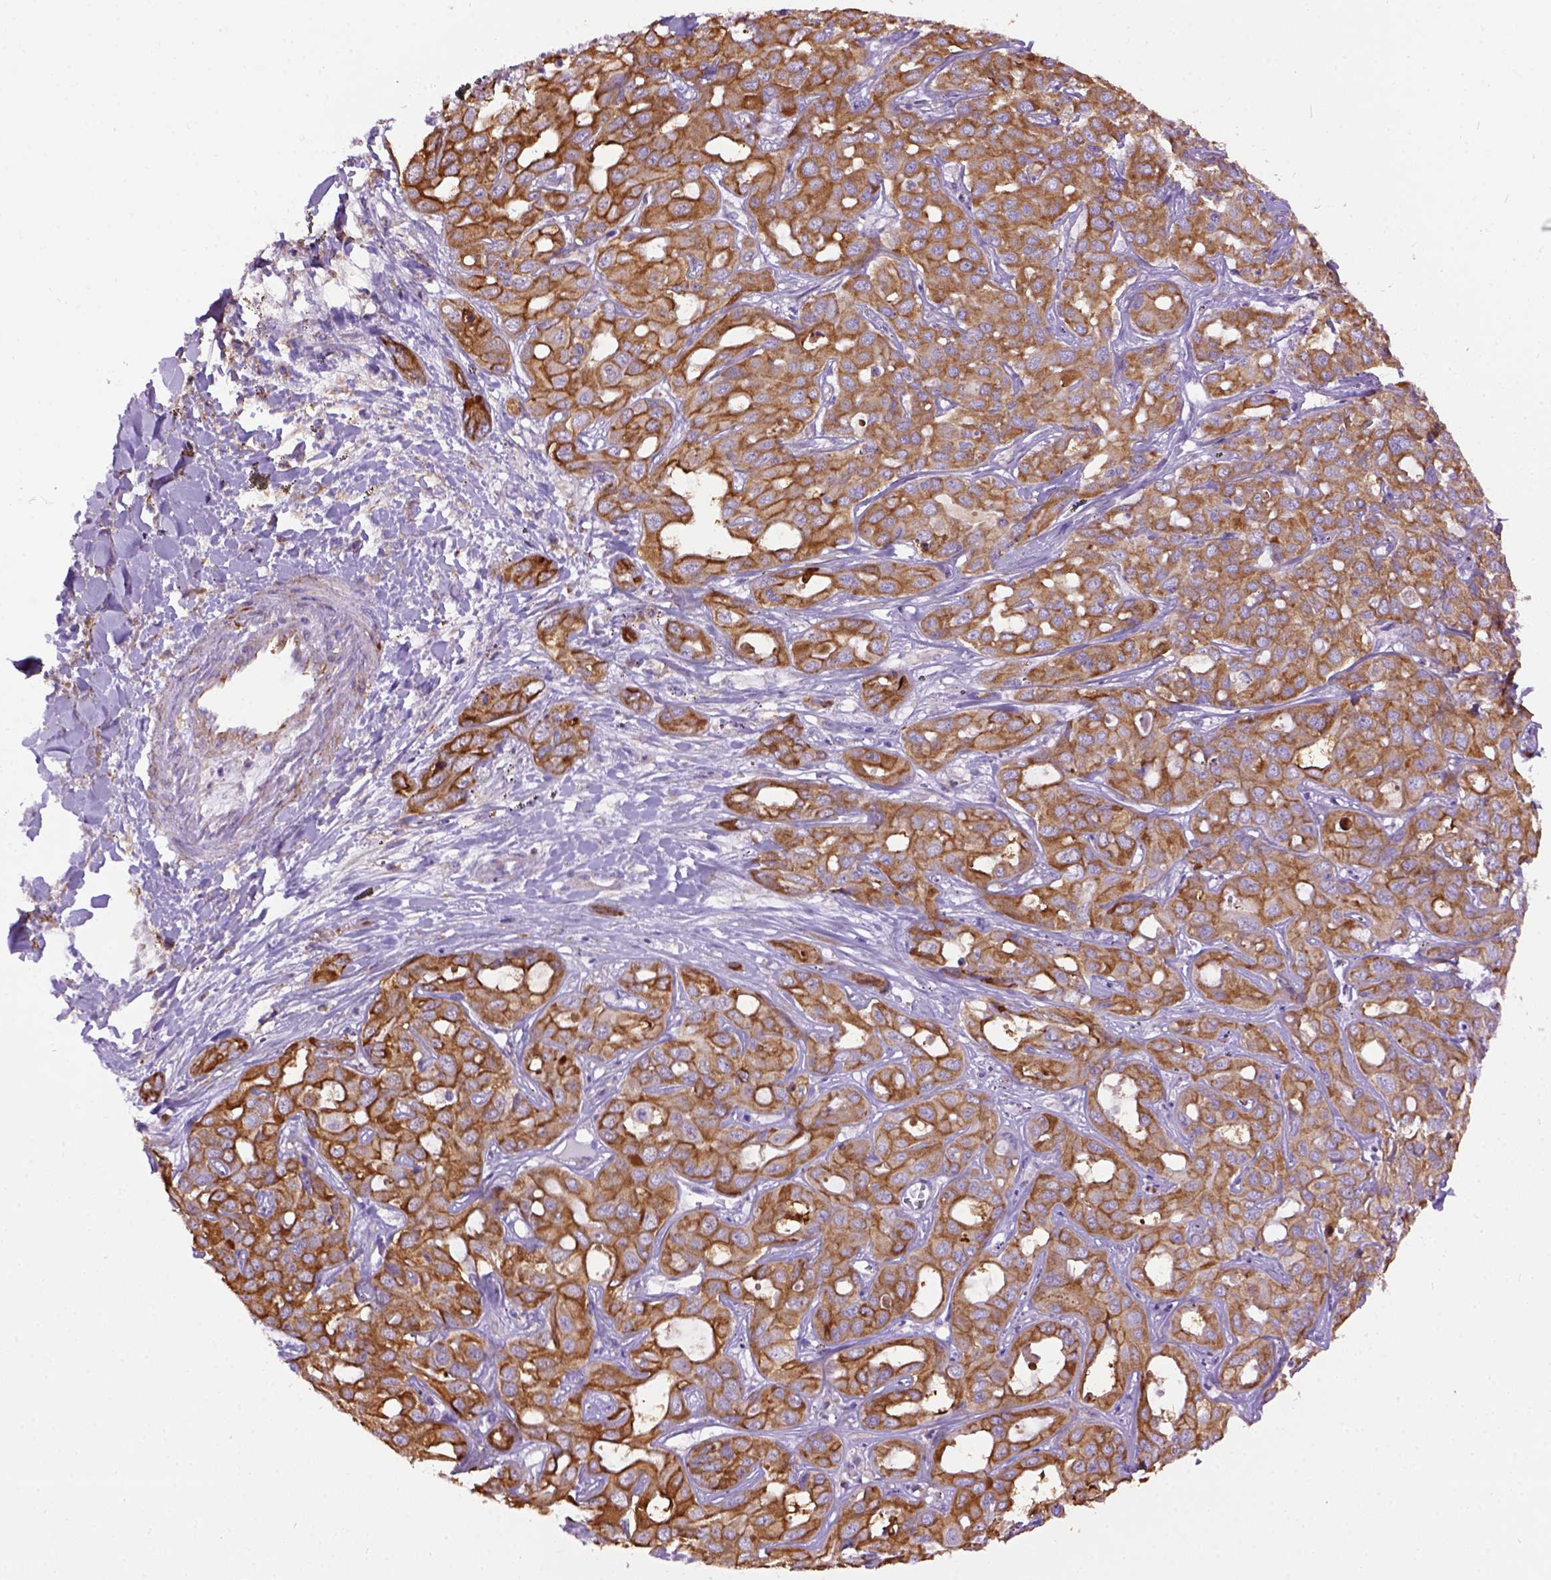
{"staining": {"intensity": "moderate", "quantity": ">75%", "location": "cytoplasmic/membranous"}, "tissue": "liver cancer", "cell_type": "Tumor cells", "image_type": "cancer", "snomed": [{"axis": "morphology", "description": "Cholangiocarcinoma"}, {"axis": "topography", "description": "Liver"}], "caption": "This photomicrograph exhibits IHC staining of human cholangiocarcinoma (liver), with medium moderate cytoplasmic/membranous positivity in approximately >75% of tumor cells.", "gene": "MVP", "patient": {"sex": "female", "age": 60}}